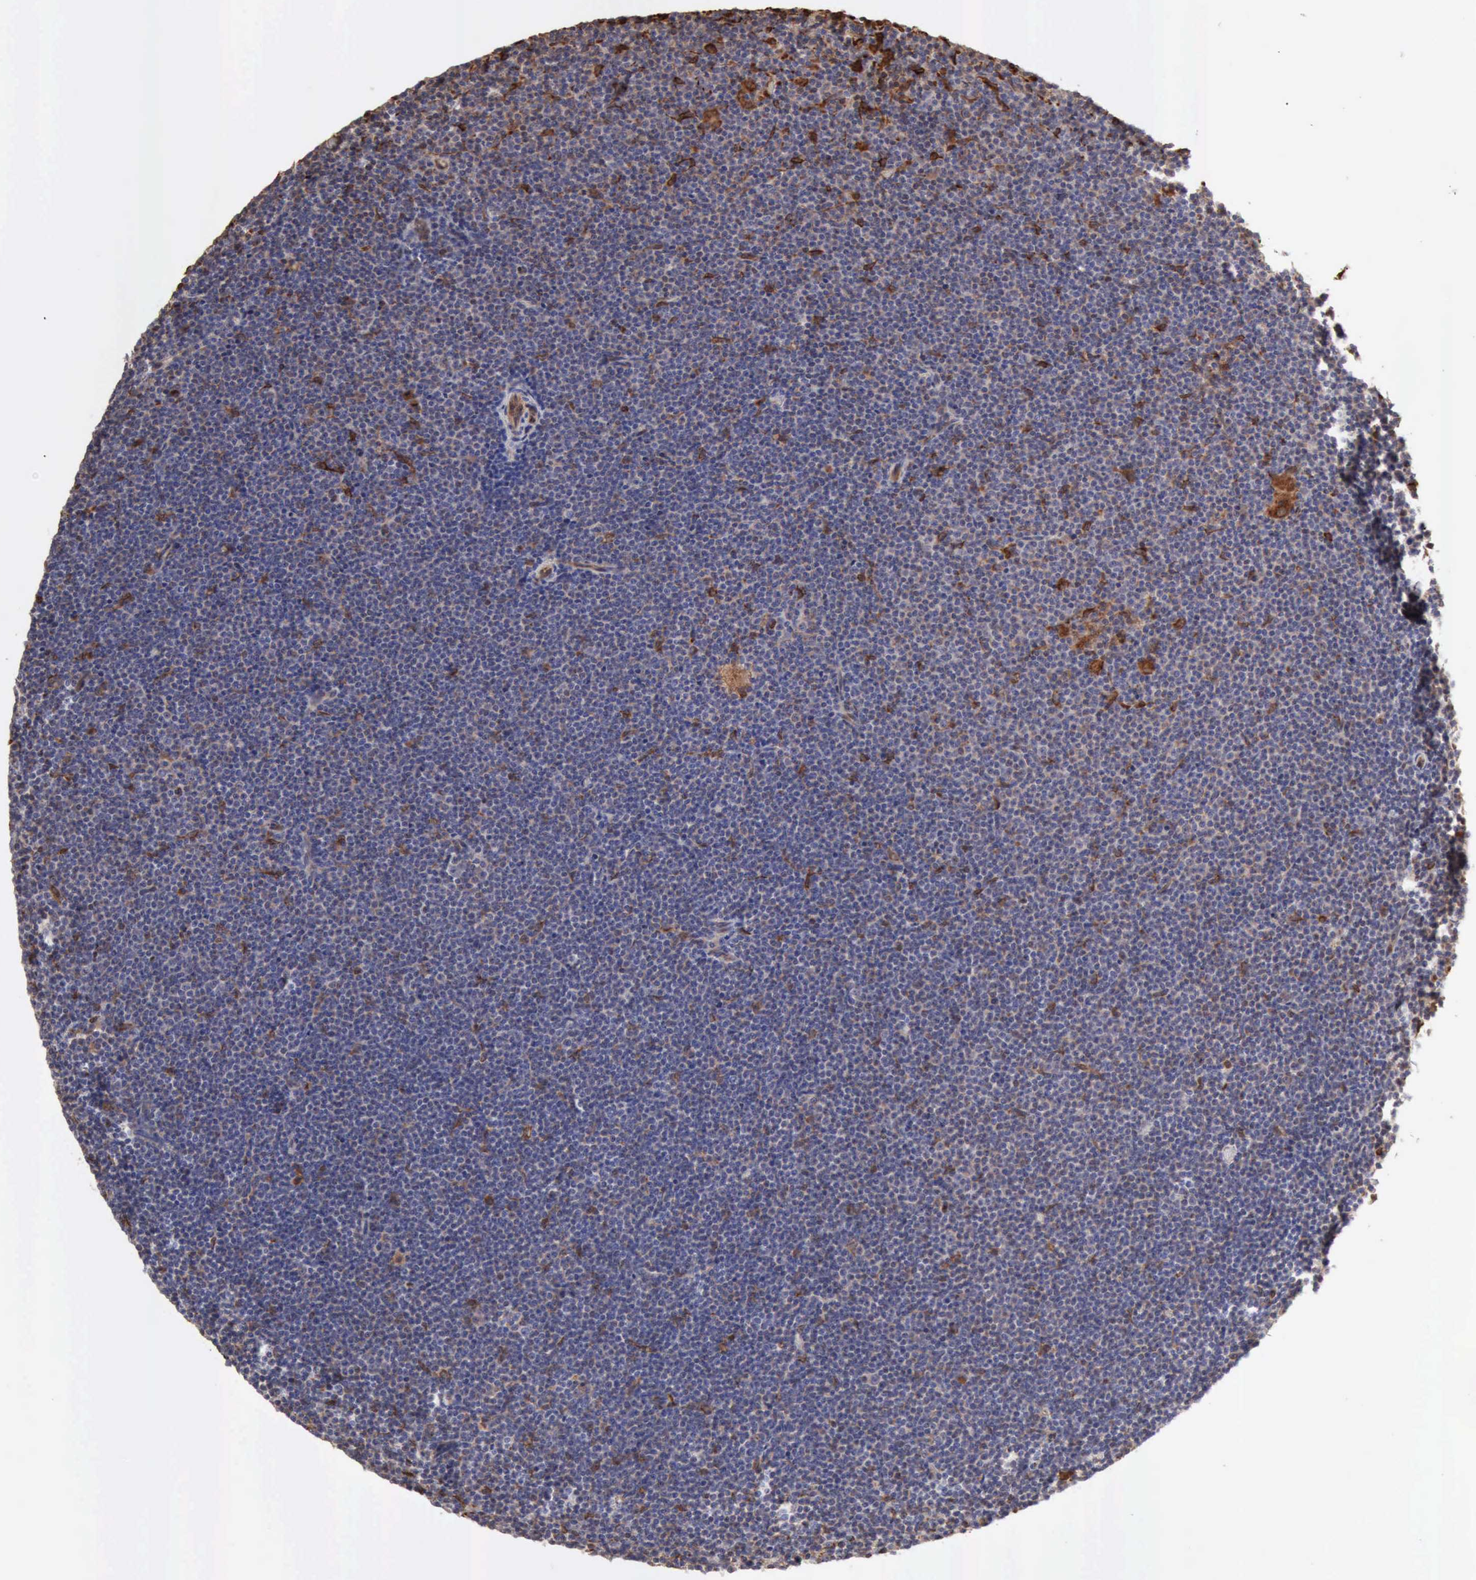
{"staining": {"intensity": "negative", "quantity": "none", "location": "none"}, "tissue": "lymphoma", "cell_type": "Tumor cells", "image_type": "cancer", "snomed": [{"axis": "morphology", "description": "Malignant lymphoma, non-Hodgkin's type, Low grade"}, {"axis": "topography", "description": "Lymph node"}], "caption": "Immunohistochemistry of human lymphoma reveals no positivity in tumor cells. (IHC, brightfield microscopy, high magnification).", "gene": "APOL2", "patient": {"sex": "female", "age": 69}}